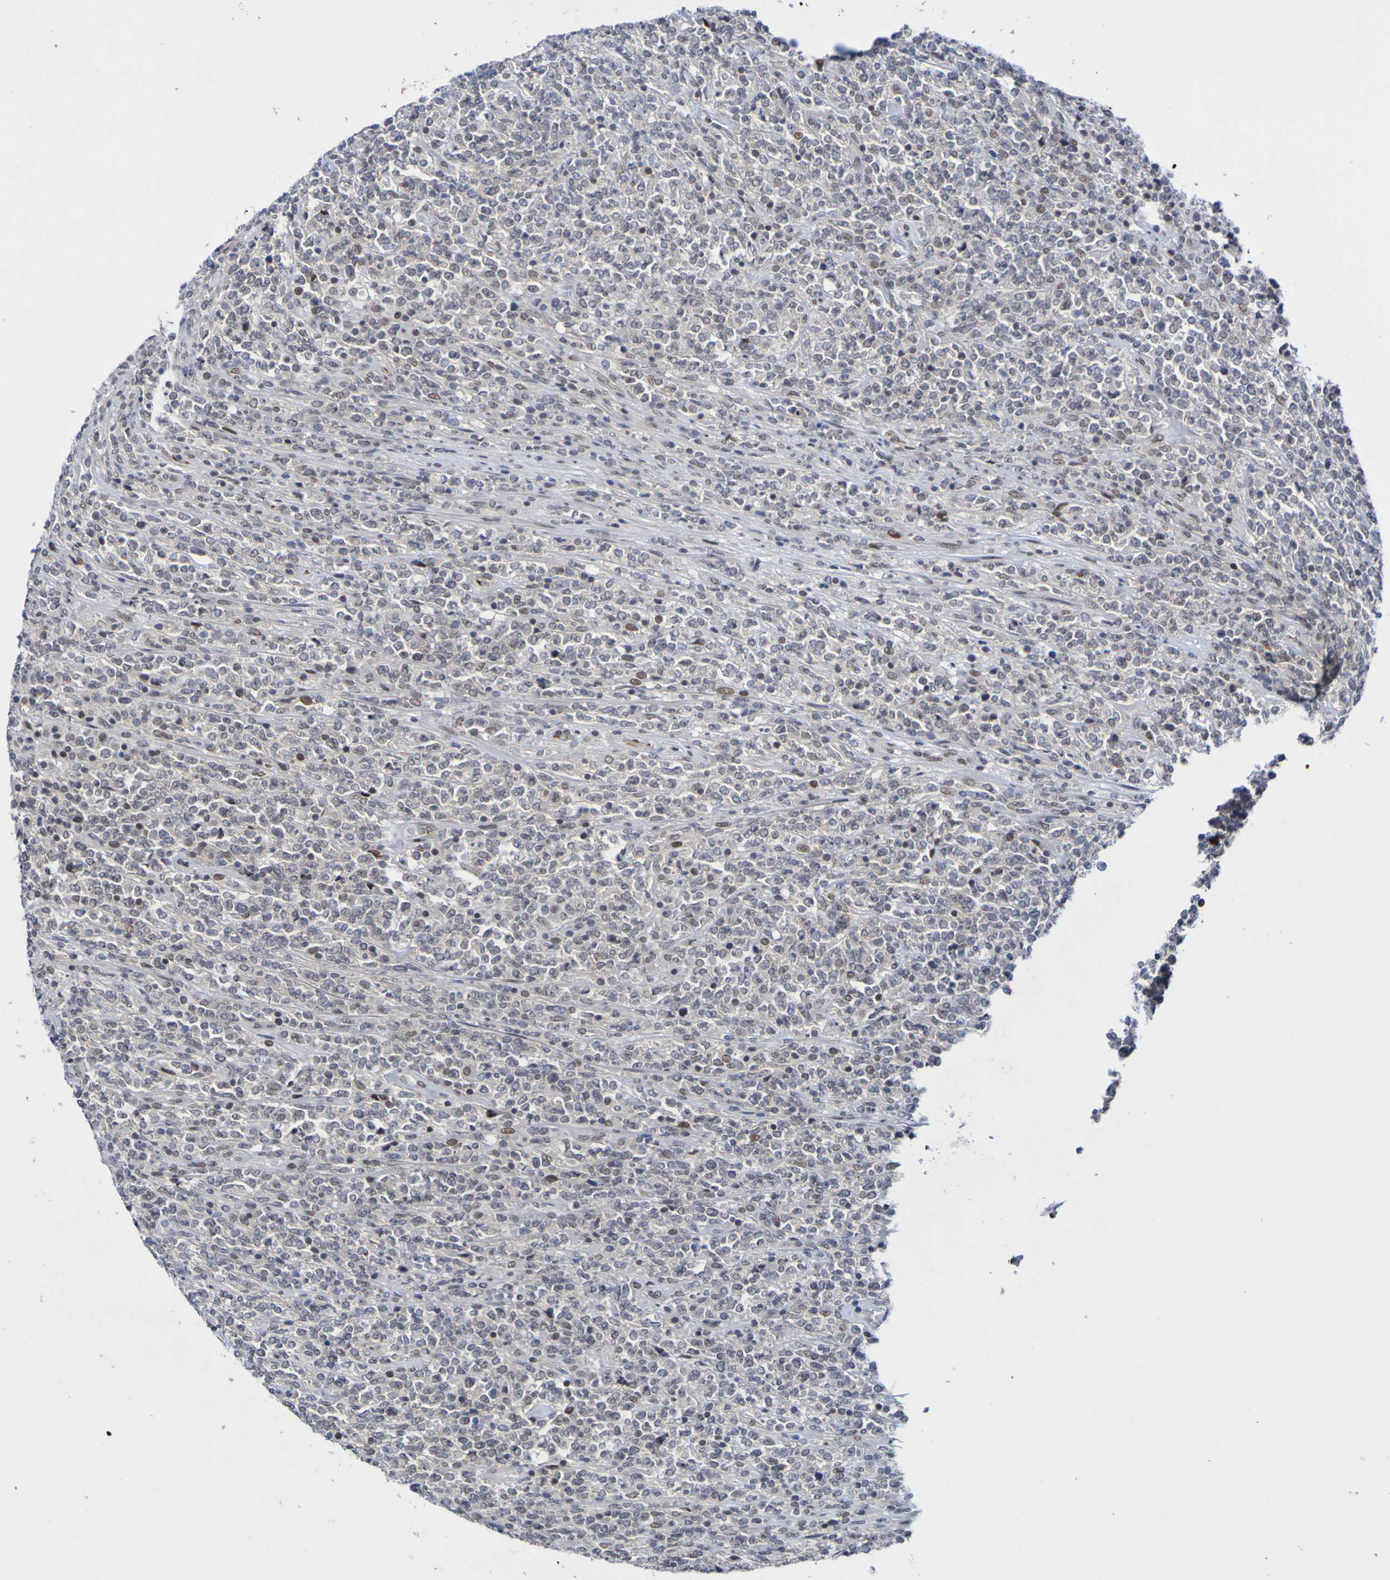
{"staining": {"intensity": "moderate", "quantity": "<25%", "location": "nuclear"}, "tissue": "lymphoma", "cell_type": "Tumor cells", "image_type": "cancer", "snomed": [{"axis": "morphology", "description": "Malignant lymphoma, non-Hodgkin's type, High grade"}, {"axis": "topography", "description": "Soft tissue"}], "caption": "The immunohistochemical stain highlights moderate nuclear positivity in tumor cells of lymphoma tissue. The staining was performed using DAB (3,3'-diaminobenzidine), with brown indicating positive protein expression. Nuclei are stained blue with hematoxylin.", "gene": "PCGF1", "patient": {"sex": "male", "age": 18}}